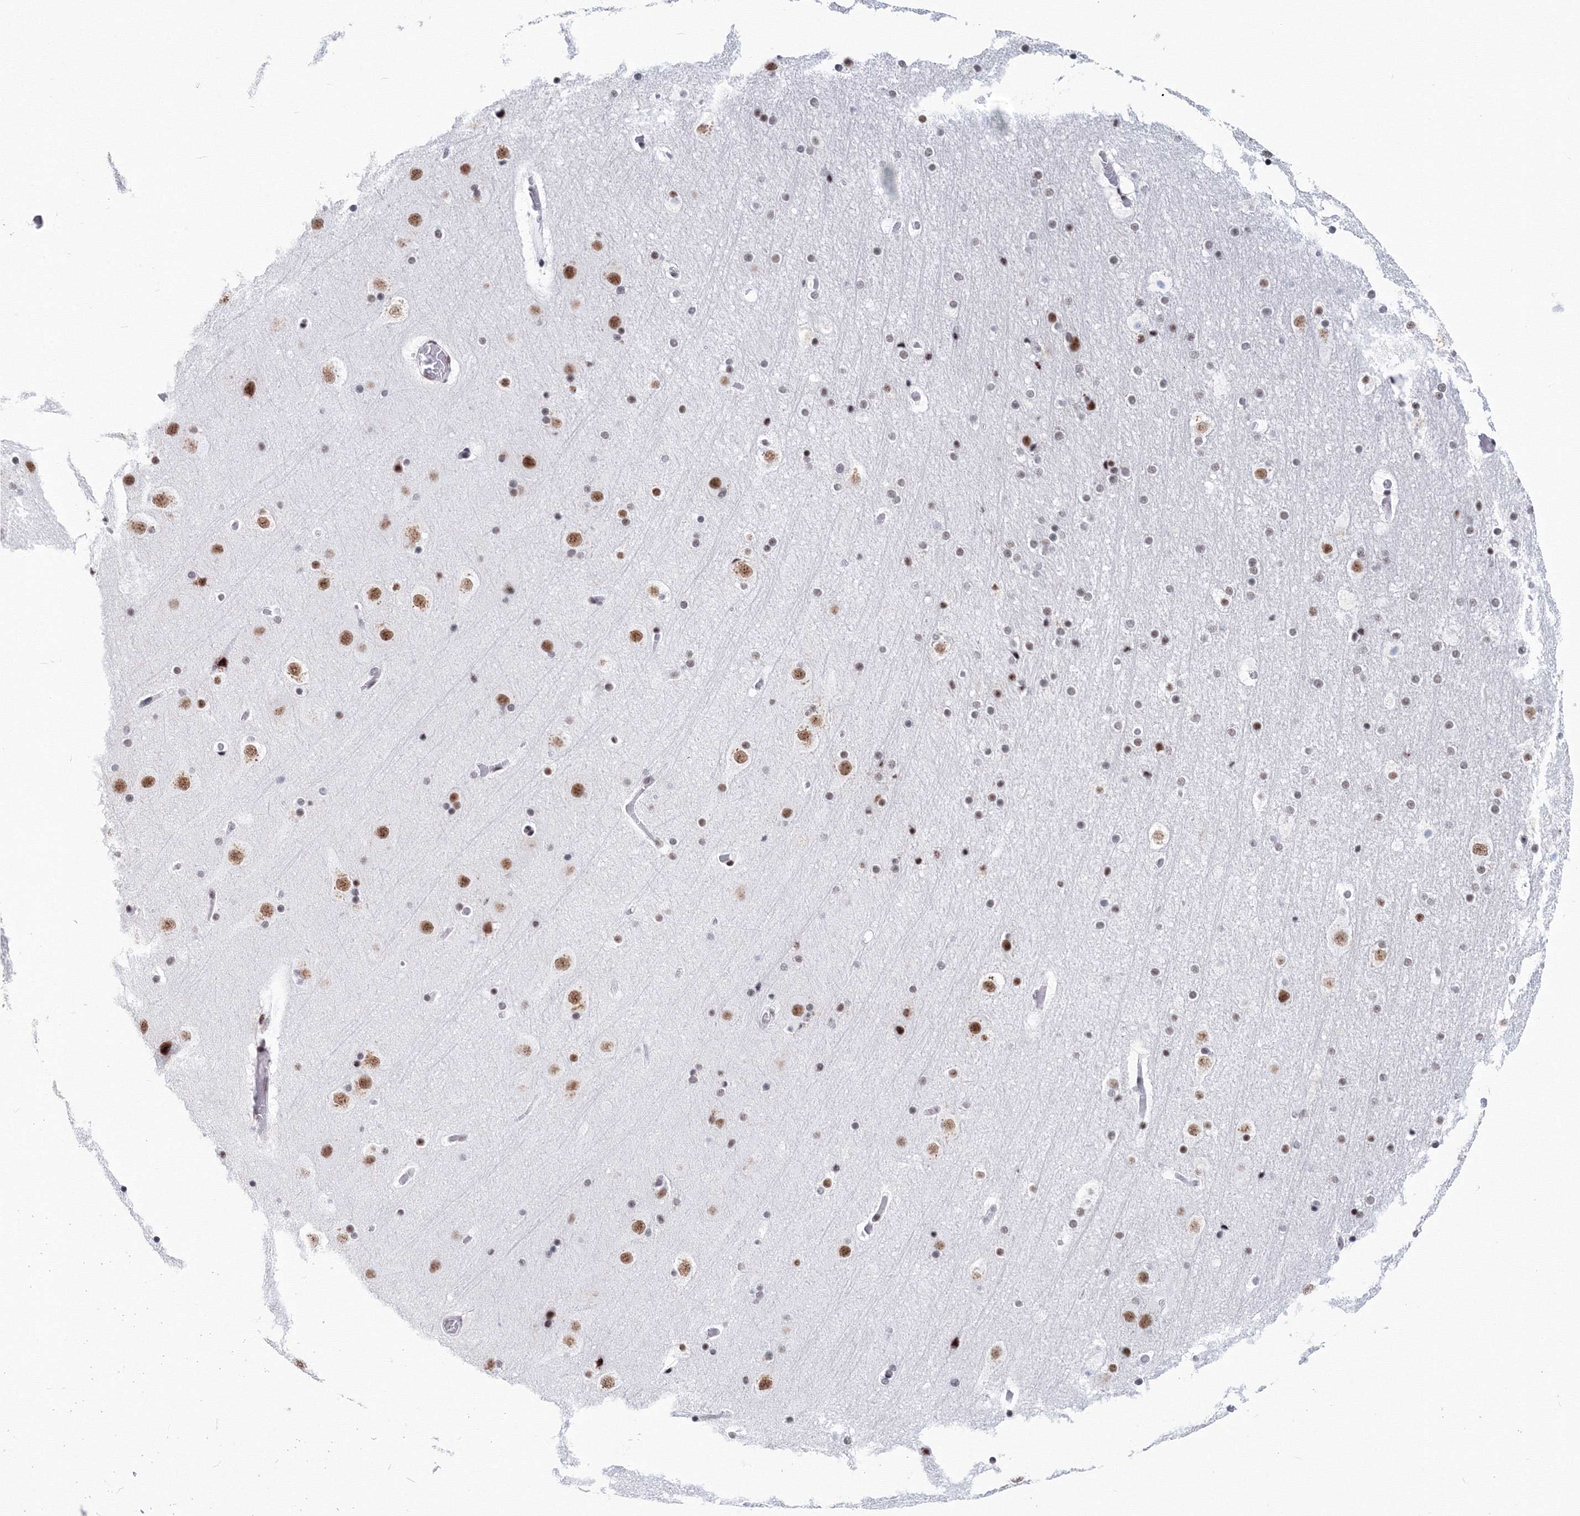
{"staining": {"intensity": "negative", "quantity": "none", "location": "none"}, "tissue": "cerebral cortex", "cell_type": "Endothelial cells", "image_type": "normal", "snomed": [{"axis": "morphology", "description": "Normal tissue, NOS"}, {"axis": "topography", "description": "Cerebral cortex"}], "caption": "The image exhibits no significant expression in endothelial cells of cerebral cortex.", "gene": "SF3B6", "patient": {"sex": "male", "age": 57}}